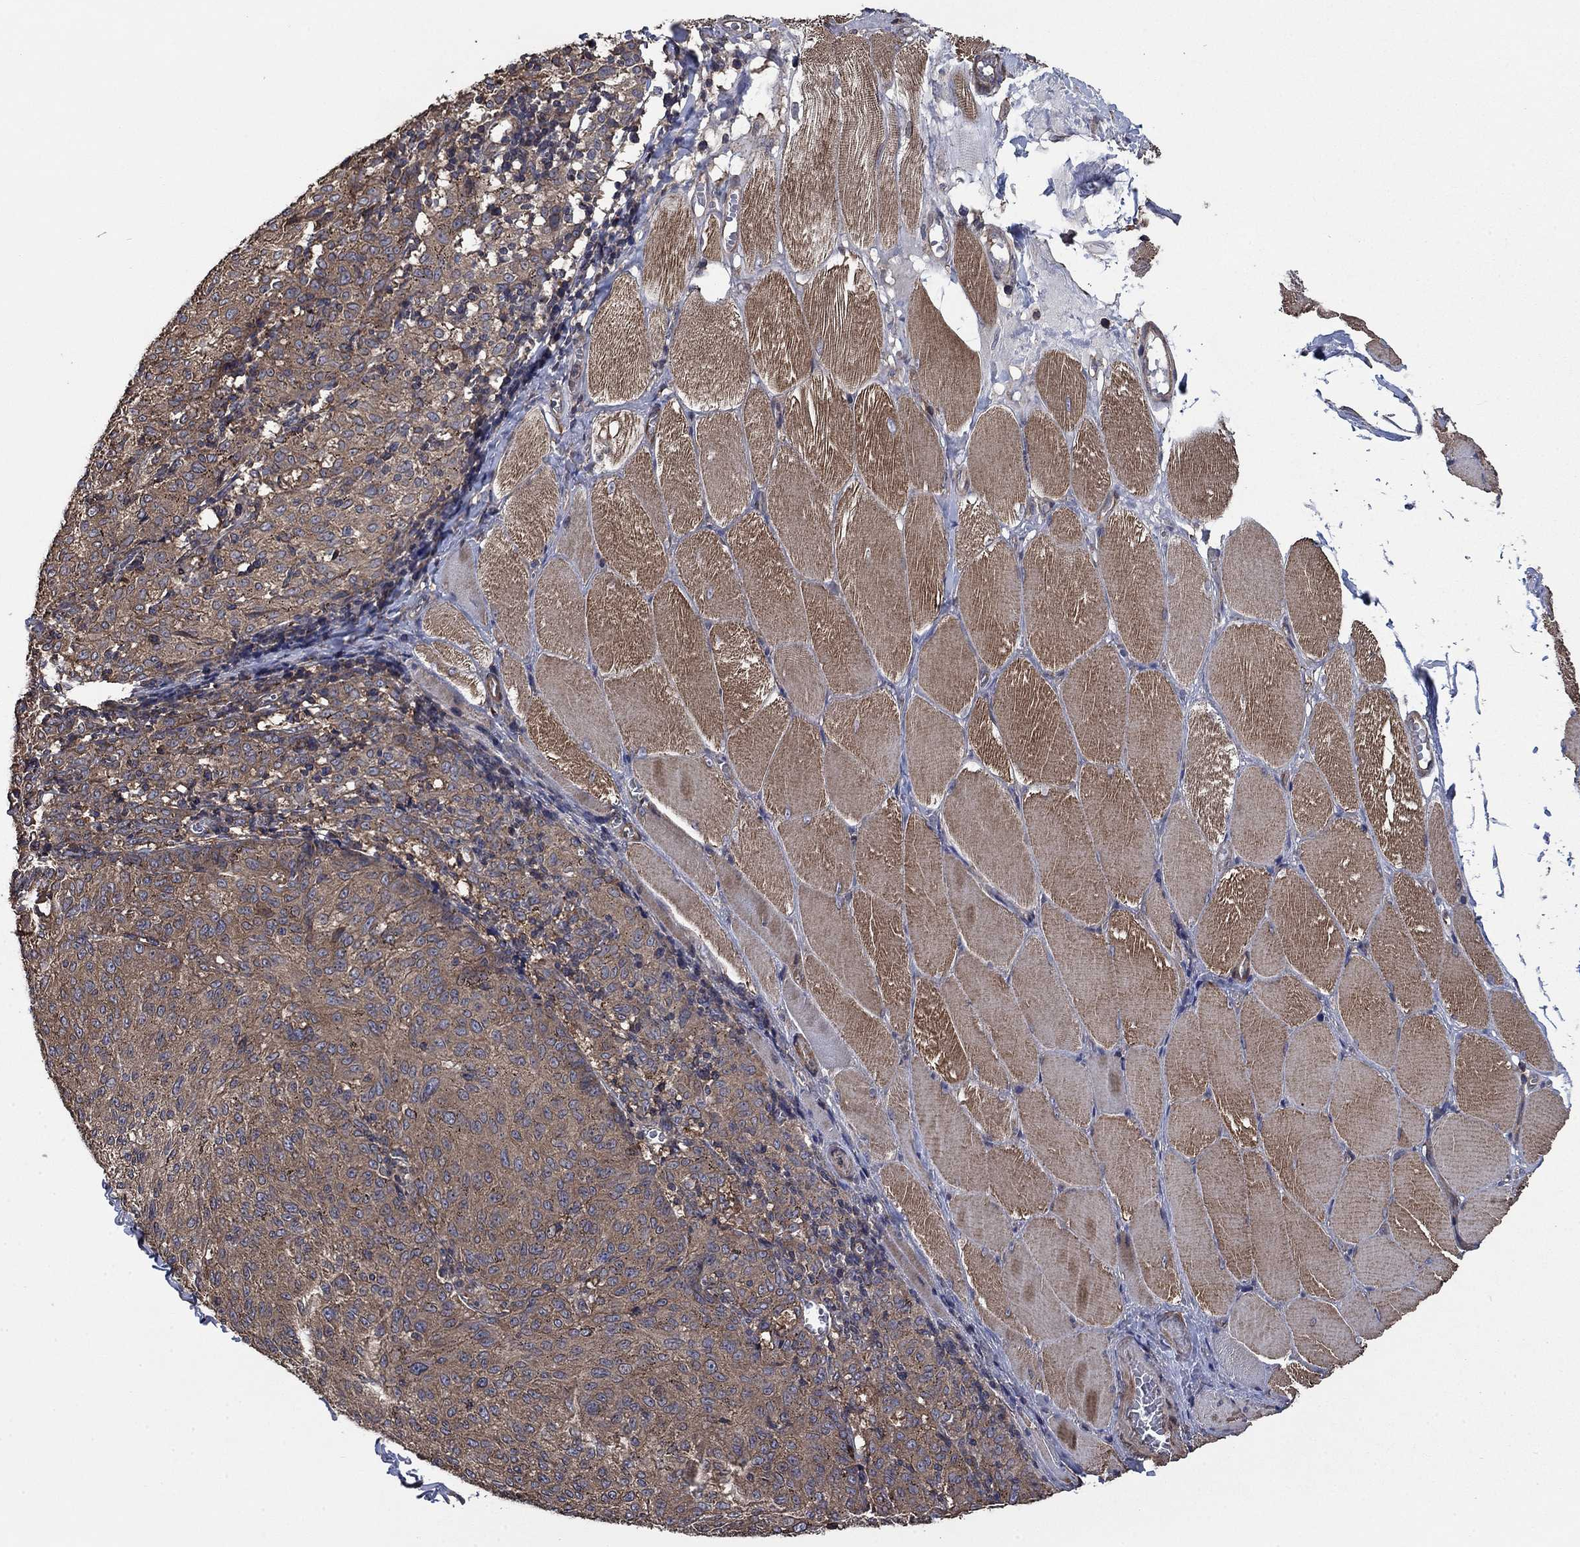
{"staining": {"intensity": "weak", "quantity": ">75%", "location": "cytoplasmic/membranous"}, "tissue": "melanoma", "cell_type": "Tumor cells", "image_type": "cancer", "snomed": [{"axis": "morphology", "description": "Malignant melanoma, NOS"}, {"axis": "topography", "description": "Skin"}], "caption": "Immunohistochemistry of human melanoma demonstrates low levels of weak cytoplasmic/membranous positivity in about >75% of tumor cells.", "gene": "PDE3A", "patient": {"sex": "female", "age": 72}}